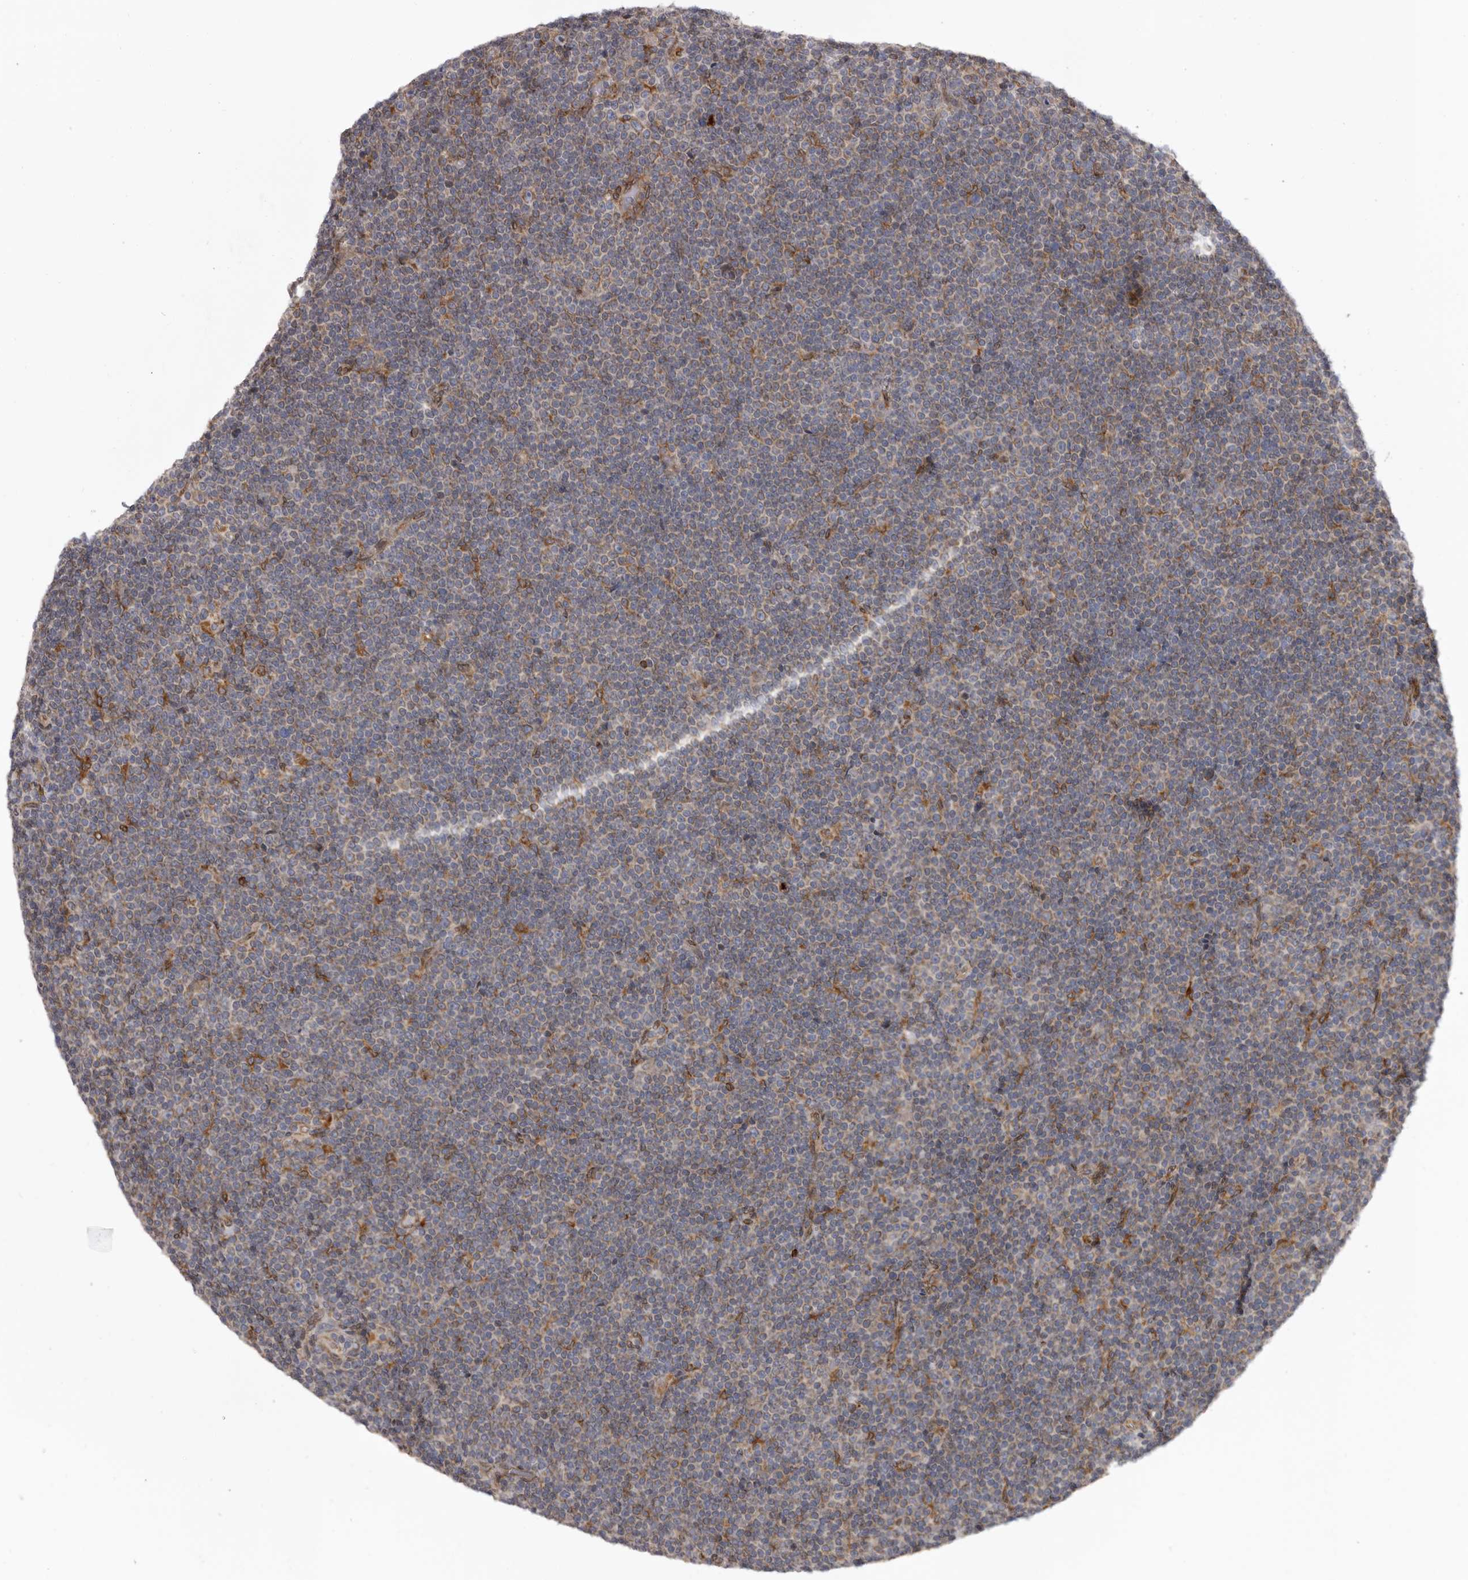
{"staining": {"intensity": "weak", "quantity": "<25%", "location": "cytoplasmic/membranous"}, "tissue": "lymphoma", "cell_type": "Tumor cells", "image_type": "cancer", "snomed": [{"axis": "morphology", "description": "Malignant lymphoma, non-Hodgkin's type, Low grade"}, {"axis": "topography", "description": "Lymph node"}], "caption": "Photomicrograph shows no protein staining in tumor cells of low-grade malignant lymphoma, non-Hodgkin's type tissue.", "gene": "C4orf3", "patient": {"sex": "female", "age": 67}}